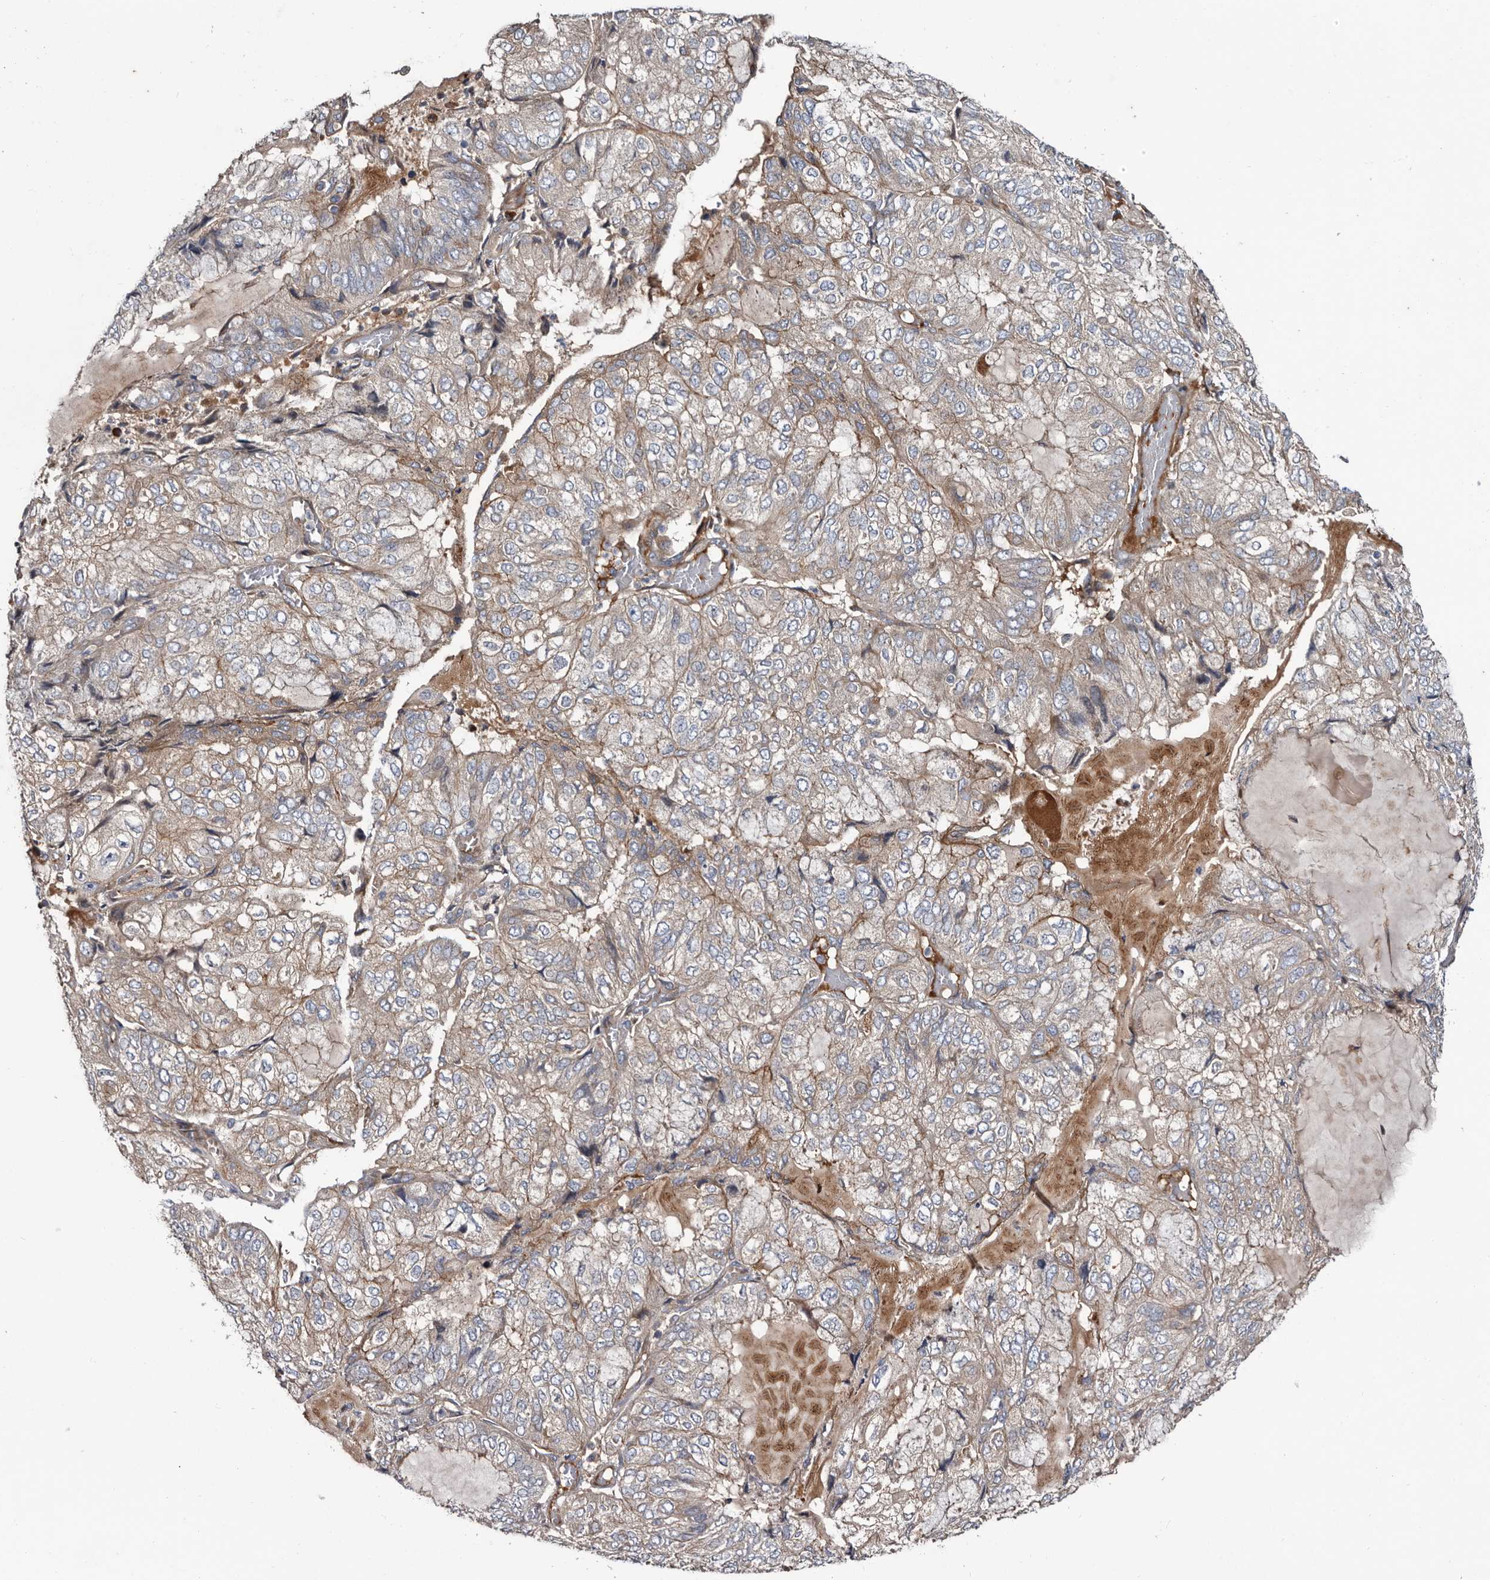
{"staining": {"intensity": "moderate", "quantity": "25%-75%", "location": "cytoplasmic/membranous"}, "tissue": "endometrial cancer", "cell_type": "Tumor cells", "image_type": "cancer", "snomed": [{"axis": "morphology", "description": "Adenocarcinoma, NOS"}, {"axis": "topography", "description": "Endometrium"}], "caption": "Protein staining by IHC exhibits moderate cytoplasmic/membranous positivity in about 25%-75% of tumor cells in endometrial cancer.", "gene": "TSPAN17", "patient": {"sex": "female", "age": 81}}